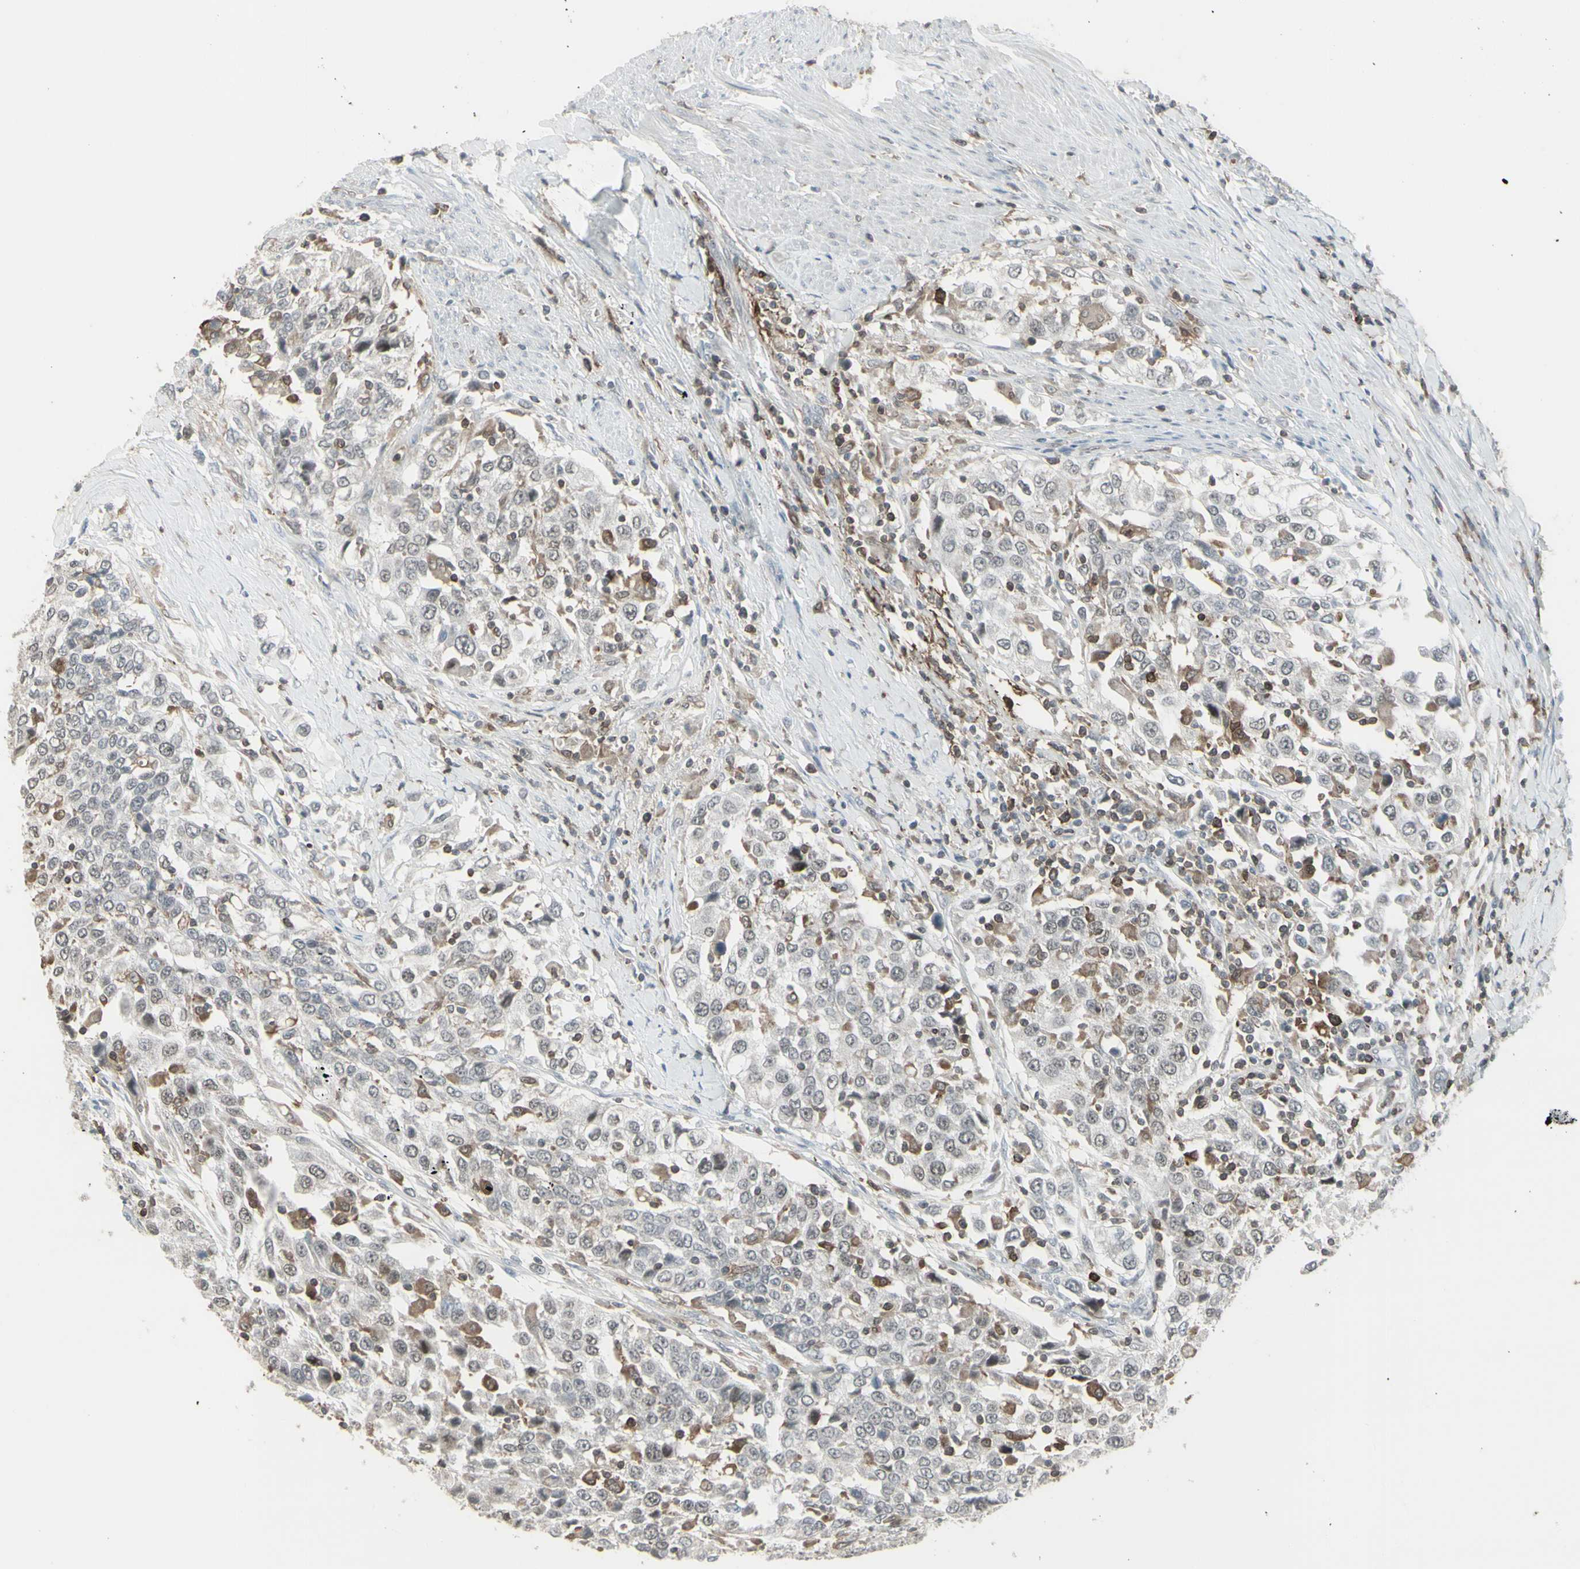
{"staining": {"intensity": "moderate", "quantity": "<25%", "location": "cytoplasmic/membranous"}, "tissue": "urothelial cancer", "cell_type": "Tumor cells", "image_type": "cancer", "snomed": [{"axis": "morphology", "description": "Urothelial carcinoma, High grade"}, {"axis": "topography", "description": "Urinary bladder"}], "caption": "This histopathology image demonstrates IHC staining of human urothelial carcinoma (high-grade), with low moderate cytoplasmic/membranous expression in approximately <25% of tumor cells.", "gene": "SAMSN1", "patient": {"sex": "female", "age": 80}}